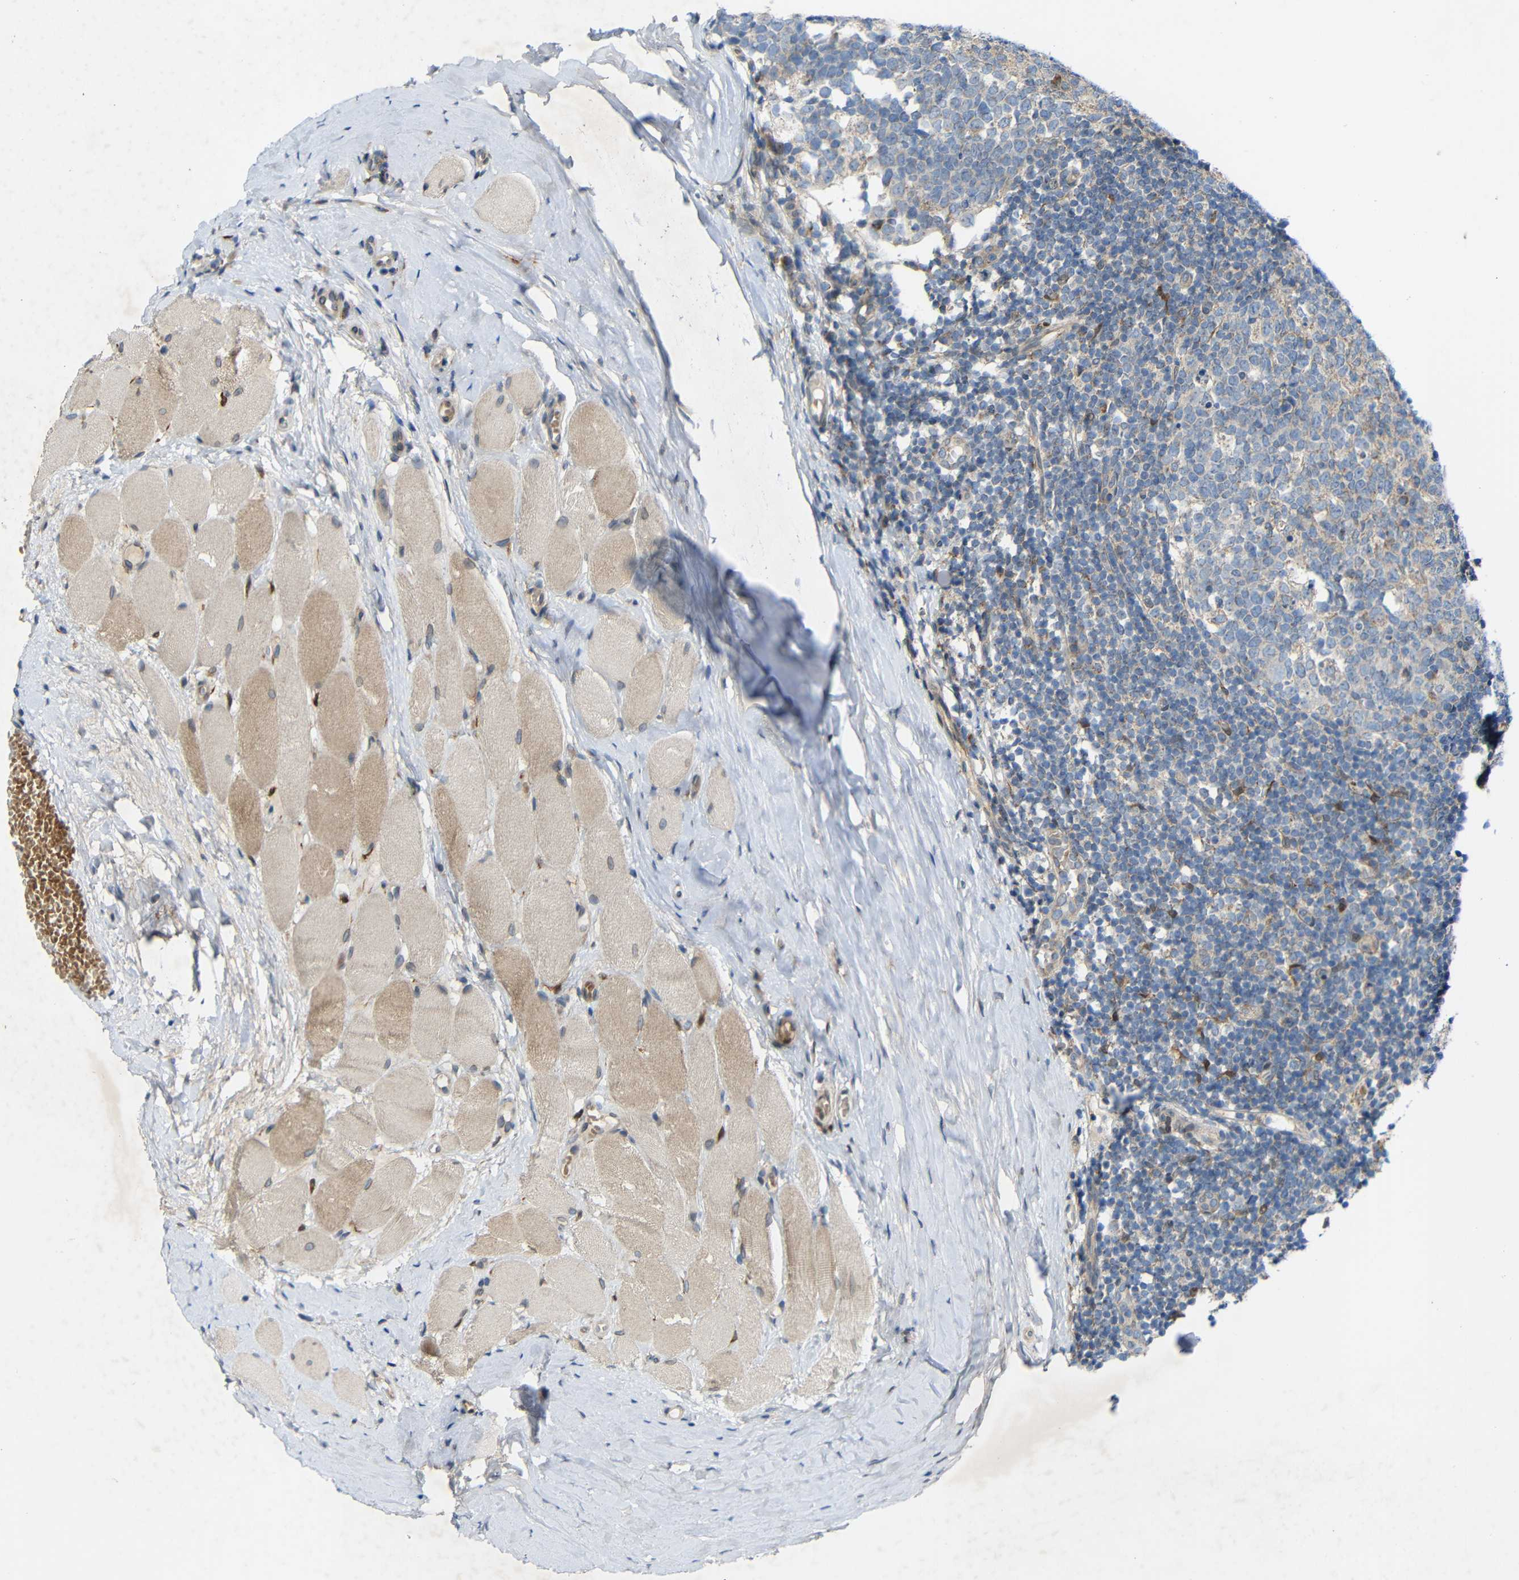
{"staining": {"intensity": "weak", "quantity": "<25%", "location": "cytoplasmic/membranous"}, "tissue": "tonsil", "cell_type": "Germinal center cells", "image_type": "normal", "snomed": [{"axis": "morphology", "description": "Normal tissue, NOS"}, {"axis": "topography", "description": "Tonsil"}], "caption": "The histopathology image reveals no staining of germinal center cells in unremarkable tonsil.", "gene": "TMEM25", "patient": {"sex": "female", "age": 19}}